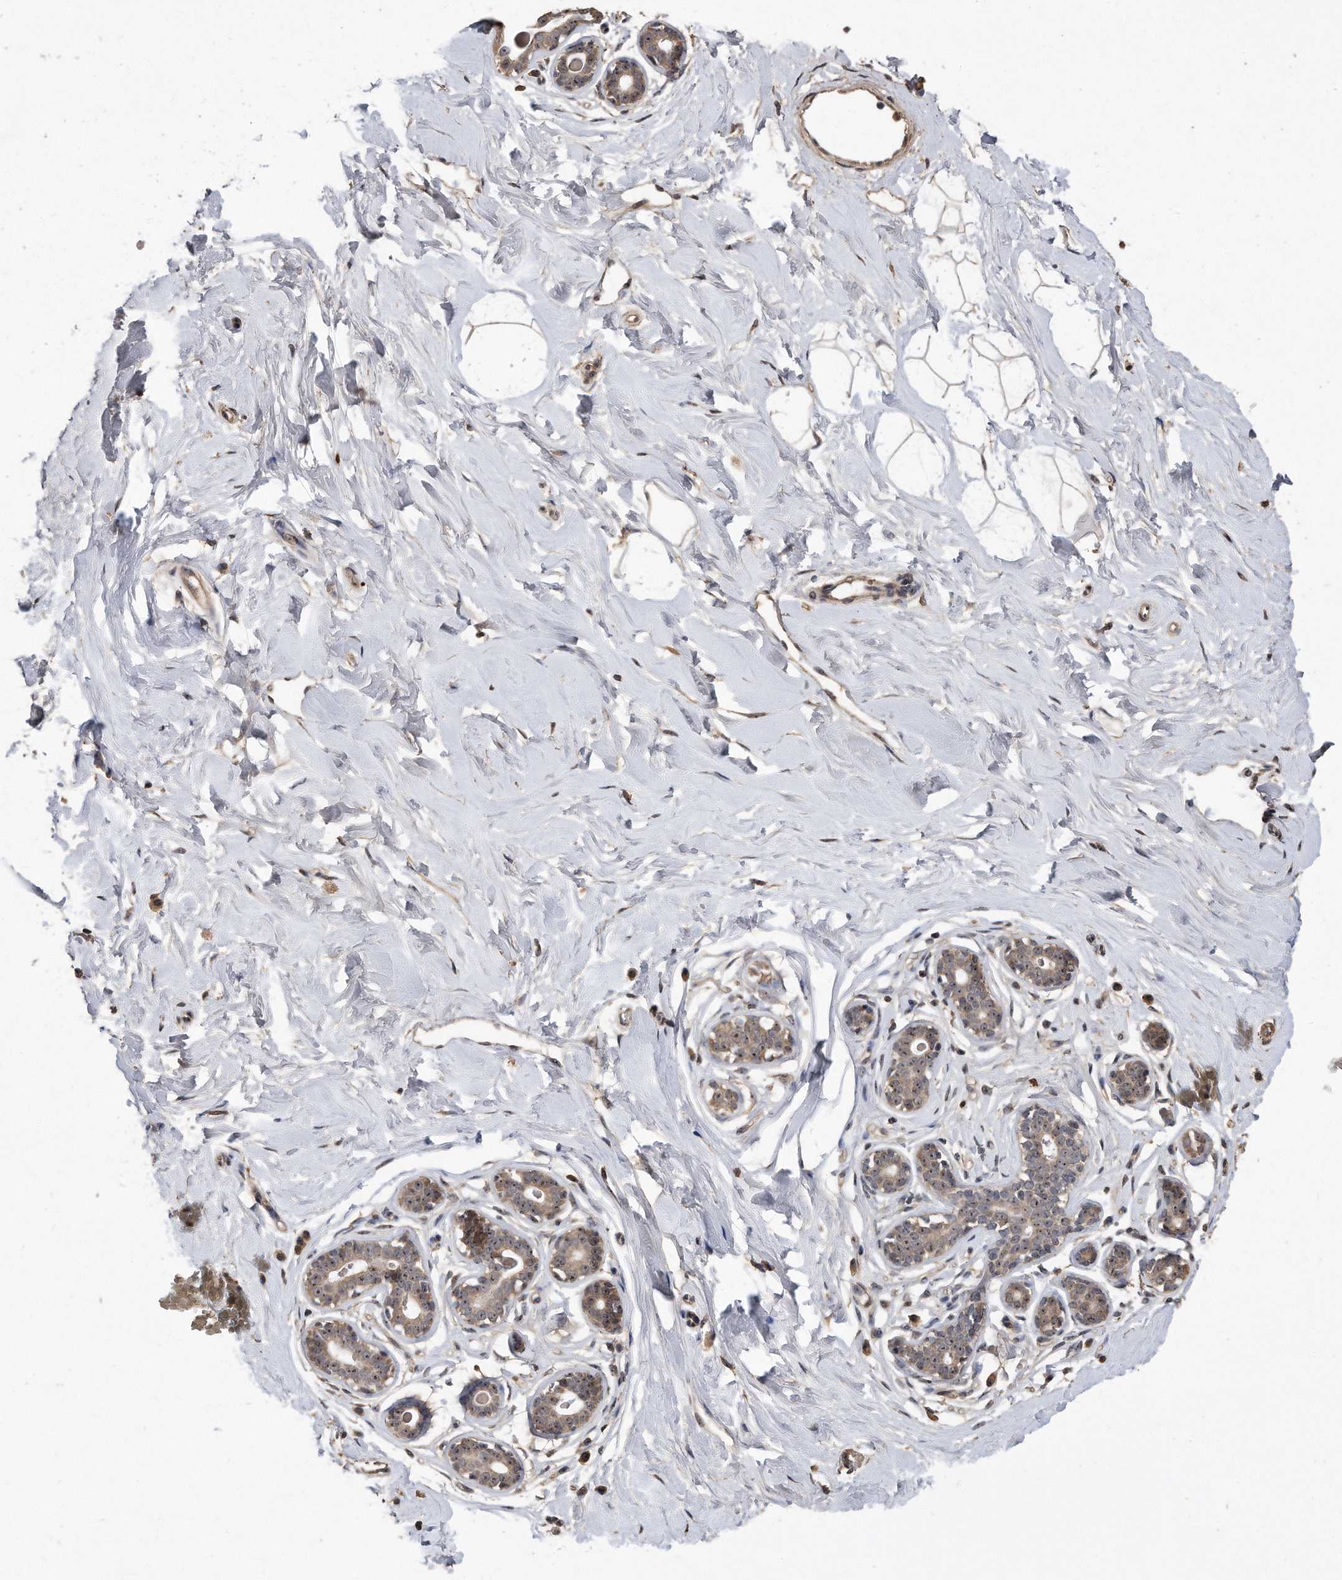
{"staining": {"intensity": "weak", "quantity": "25%-75%", "location": "cytoplasmic/membranous"}, "tissue": "breast", "cell_type": "Adipocytes", "image_type": "normal", "snomed": [{"axis": "morphology", "description": "Normal tissue, NOS"}, {"axis": "morphology", "description": "Adenoma, NOS"}, {"axis": "topography", "description": "Breast"}], "caption": "Immunohistochemistry (IHC) of benign human breast reveals low levels of weak cytoplasmic/membranous staining in approximately 25%-75% of adipocytes. The staining is performed using DAB brown chromogen to label protein expression. The nuclei are counter-stained blue using hematoxylin.", "gene": "PELO", "patient": {"sex": "female", "age": 23}}